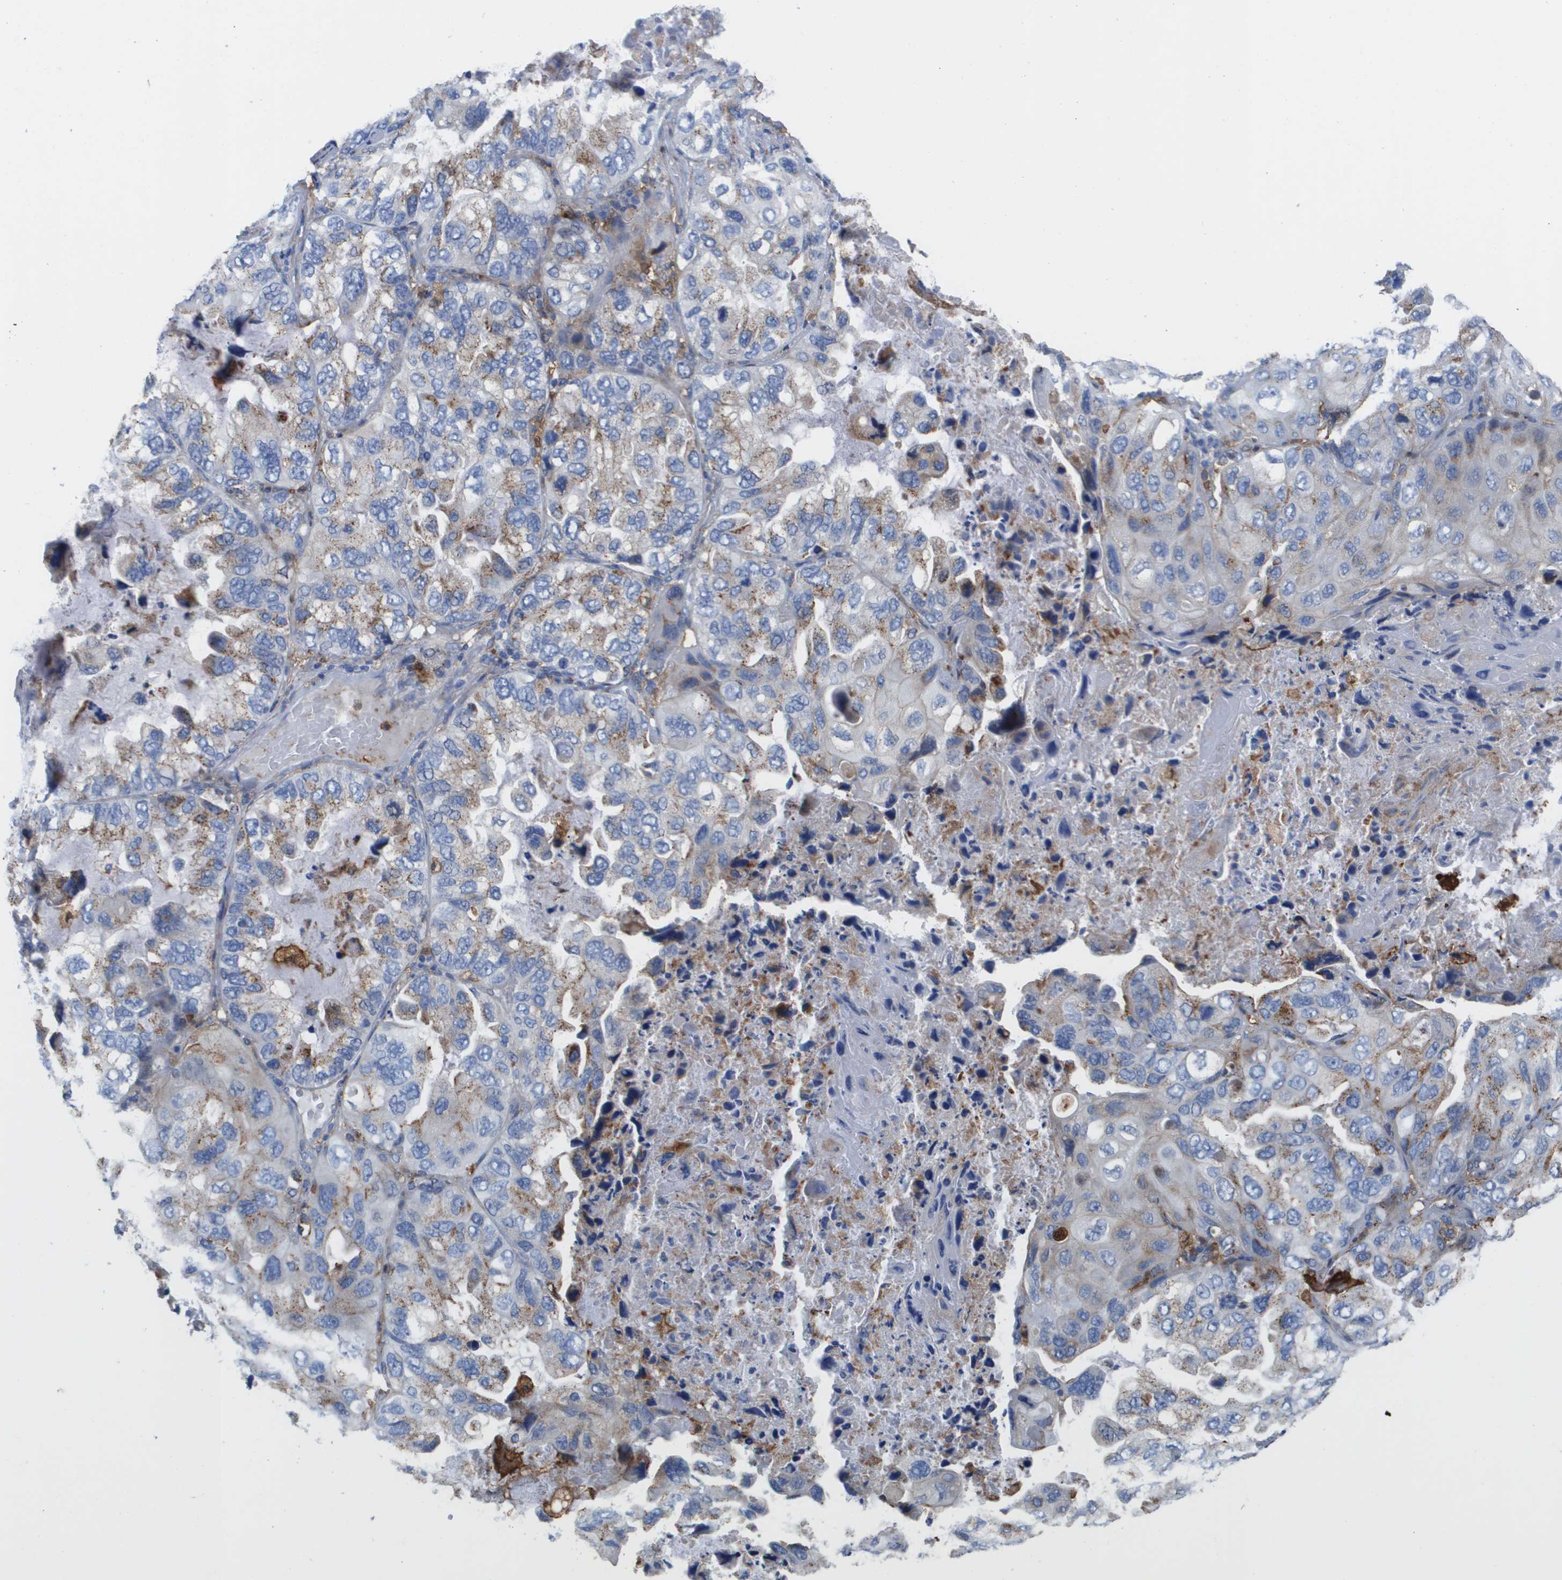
{"staining": {"intensity": "moderate", "quantity": "25%-75%", "location": "cytoplasmic/membranous"}, "tissue": "lung cancer", "cell_type": "Tumor cells", "image_type": "cancer", "snomed": [{"axis": "morphology", "description": "Squamous cell carcinoma, NOS"}, {"axis": "topography", "description": "Lung"}], "caption": "This is a micrograph of immunohistochemistry staining of lung squamous cell carcinoma, which shows moderate positivity in the cytoplasmic/membranous of tumor cells.", "gene": "SLC37A2", "patient": {"sex": "female", "age": 73}}